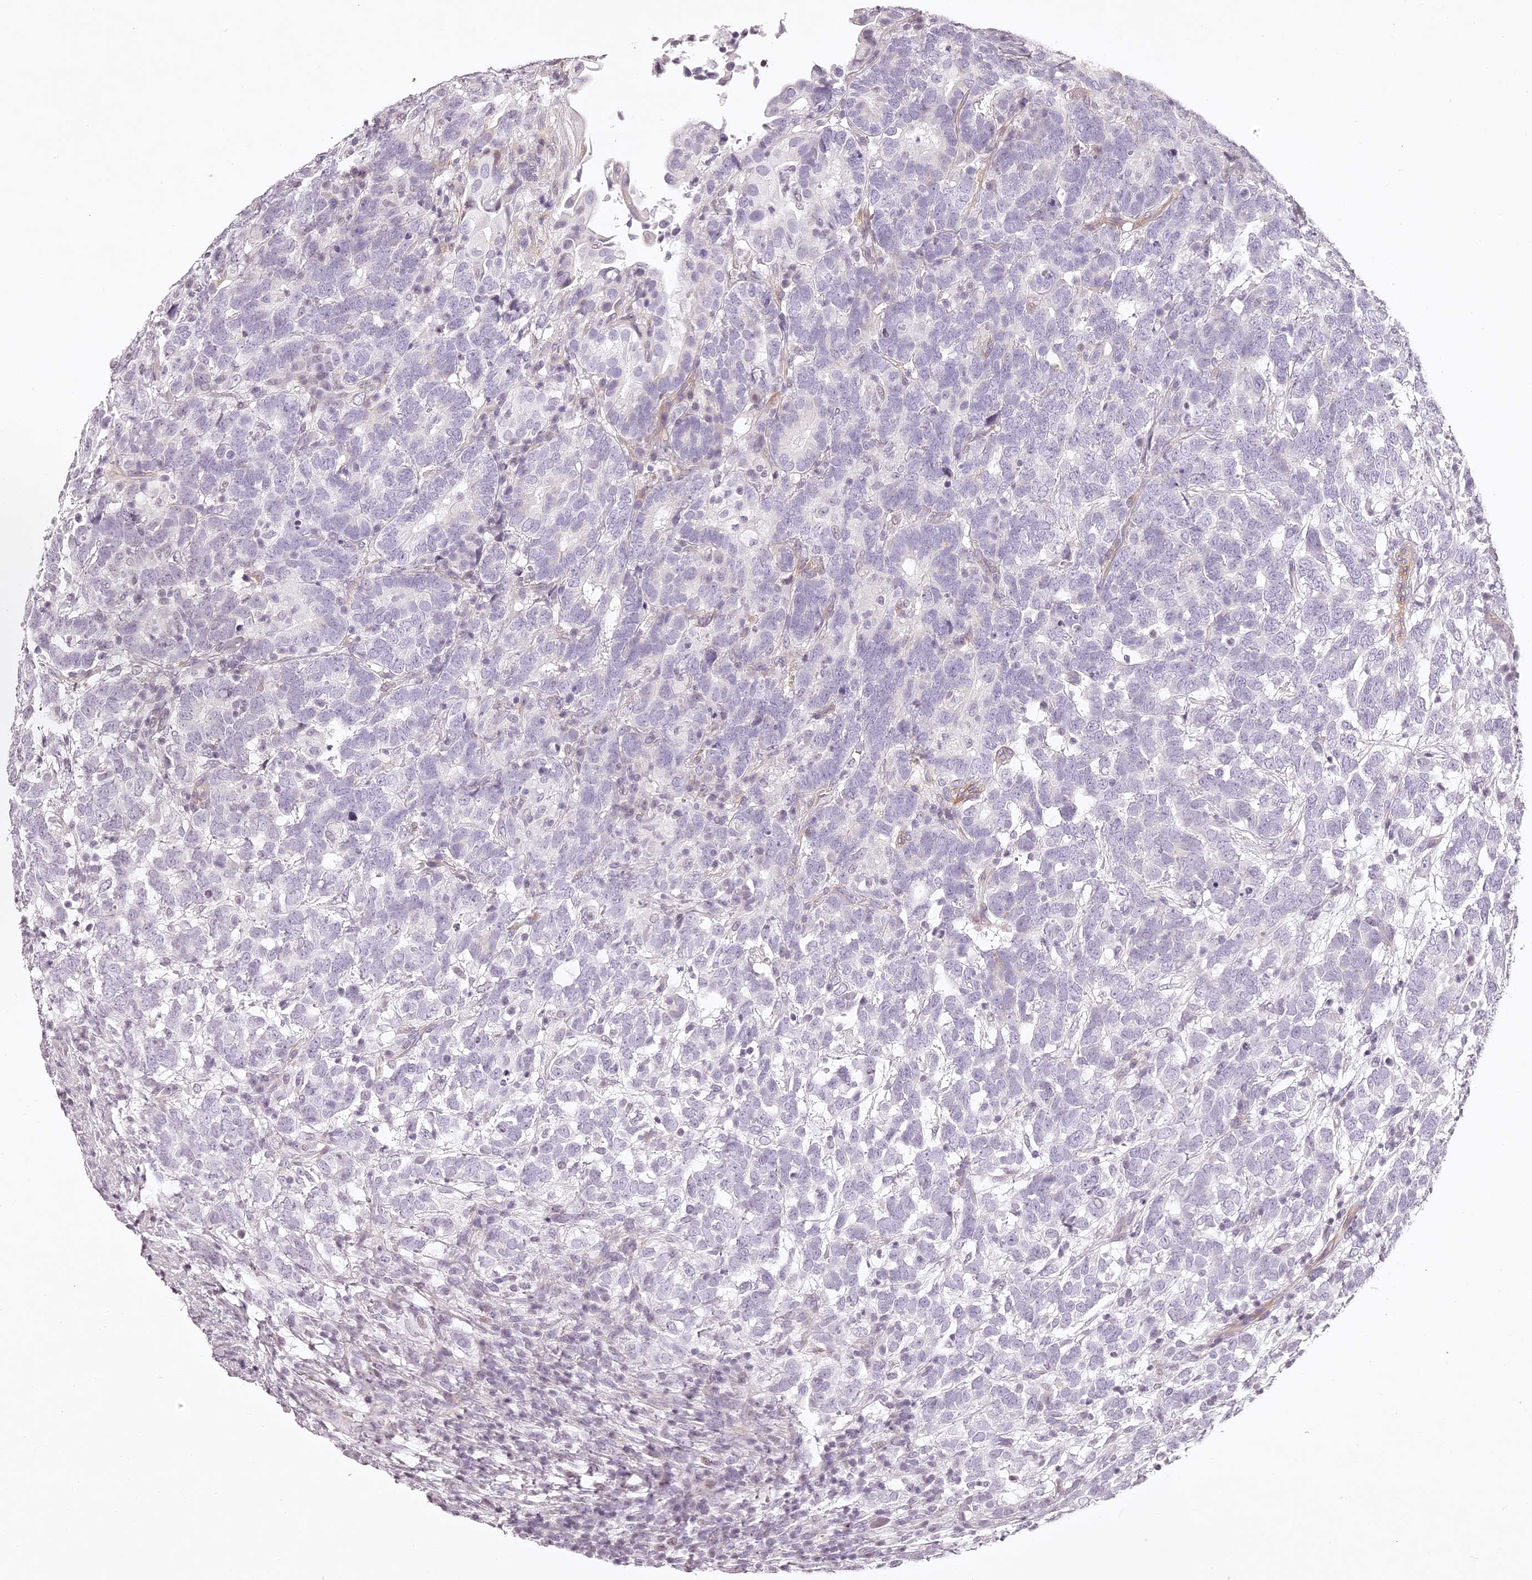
{"staining": {"intensity": "negative", "quantity": "none", "location": "none"}, "tissue": "testis cancer", "cell_type": "Tumor cells", "image_type": "cancer", "snomed": [{"axis": "morphology", "description": "Carcinoma, Embryonal, NOS"}, {"axis": "topography", "description": "Testis"}], "caption": "An image of embryonal carcinoma (testis) stained for a protein reveals no brown staining in tumor cells.", "gene": "ELAPOR1", "patient": {"sex": "male", "age": 26}}